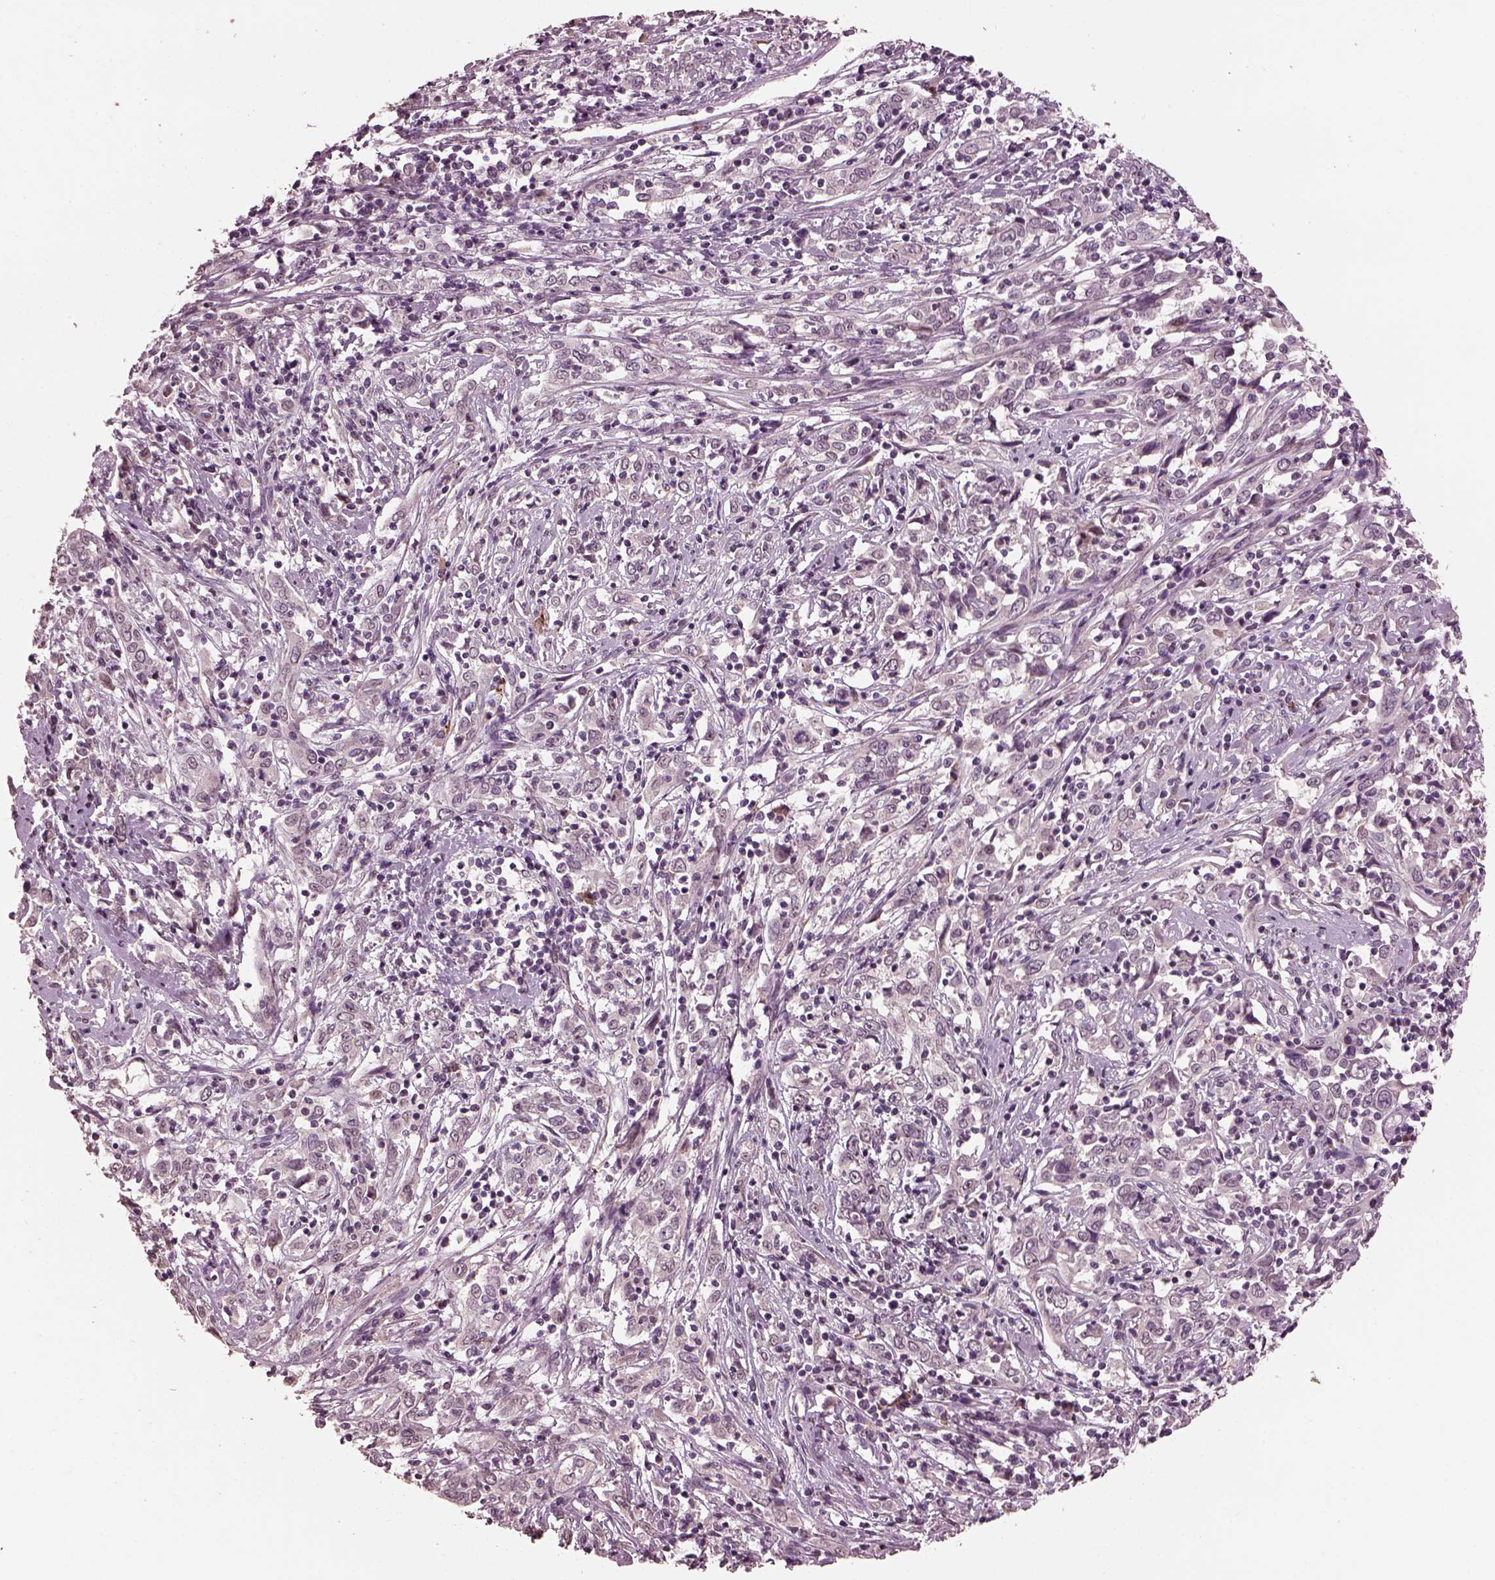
{"staining": {"intensity": "negative", "quantity": "none", "location": "none"}, "tissue": "cervical cancer", "cell_type": "Tumor cells", "image_type": "cancer", "snomed": [{"axis": "morphology", "description": "Adenocarcinoma, NOS"}, {"axis": "topography", "description": "Cervix"}], "caption": "An immunohistochemistry (IHC) micrograph of cervical adenocarcinoma is shown. There is no staining in tumor cells of cervical adenocarcinoma. Nuclei are stained in blue.", "gene": "IL18RAP", "patient": {"sex": "female", "age": 40}}